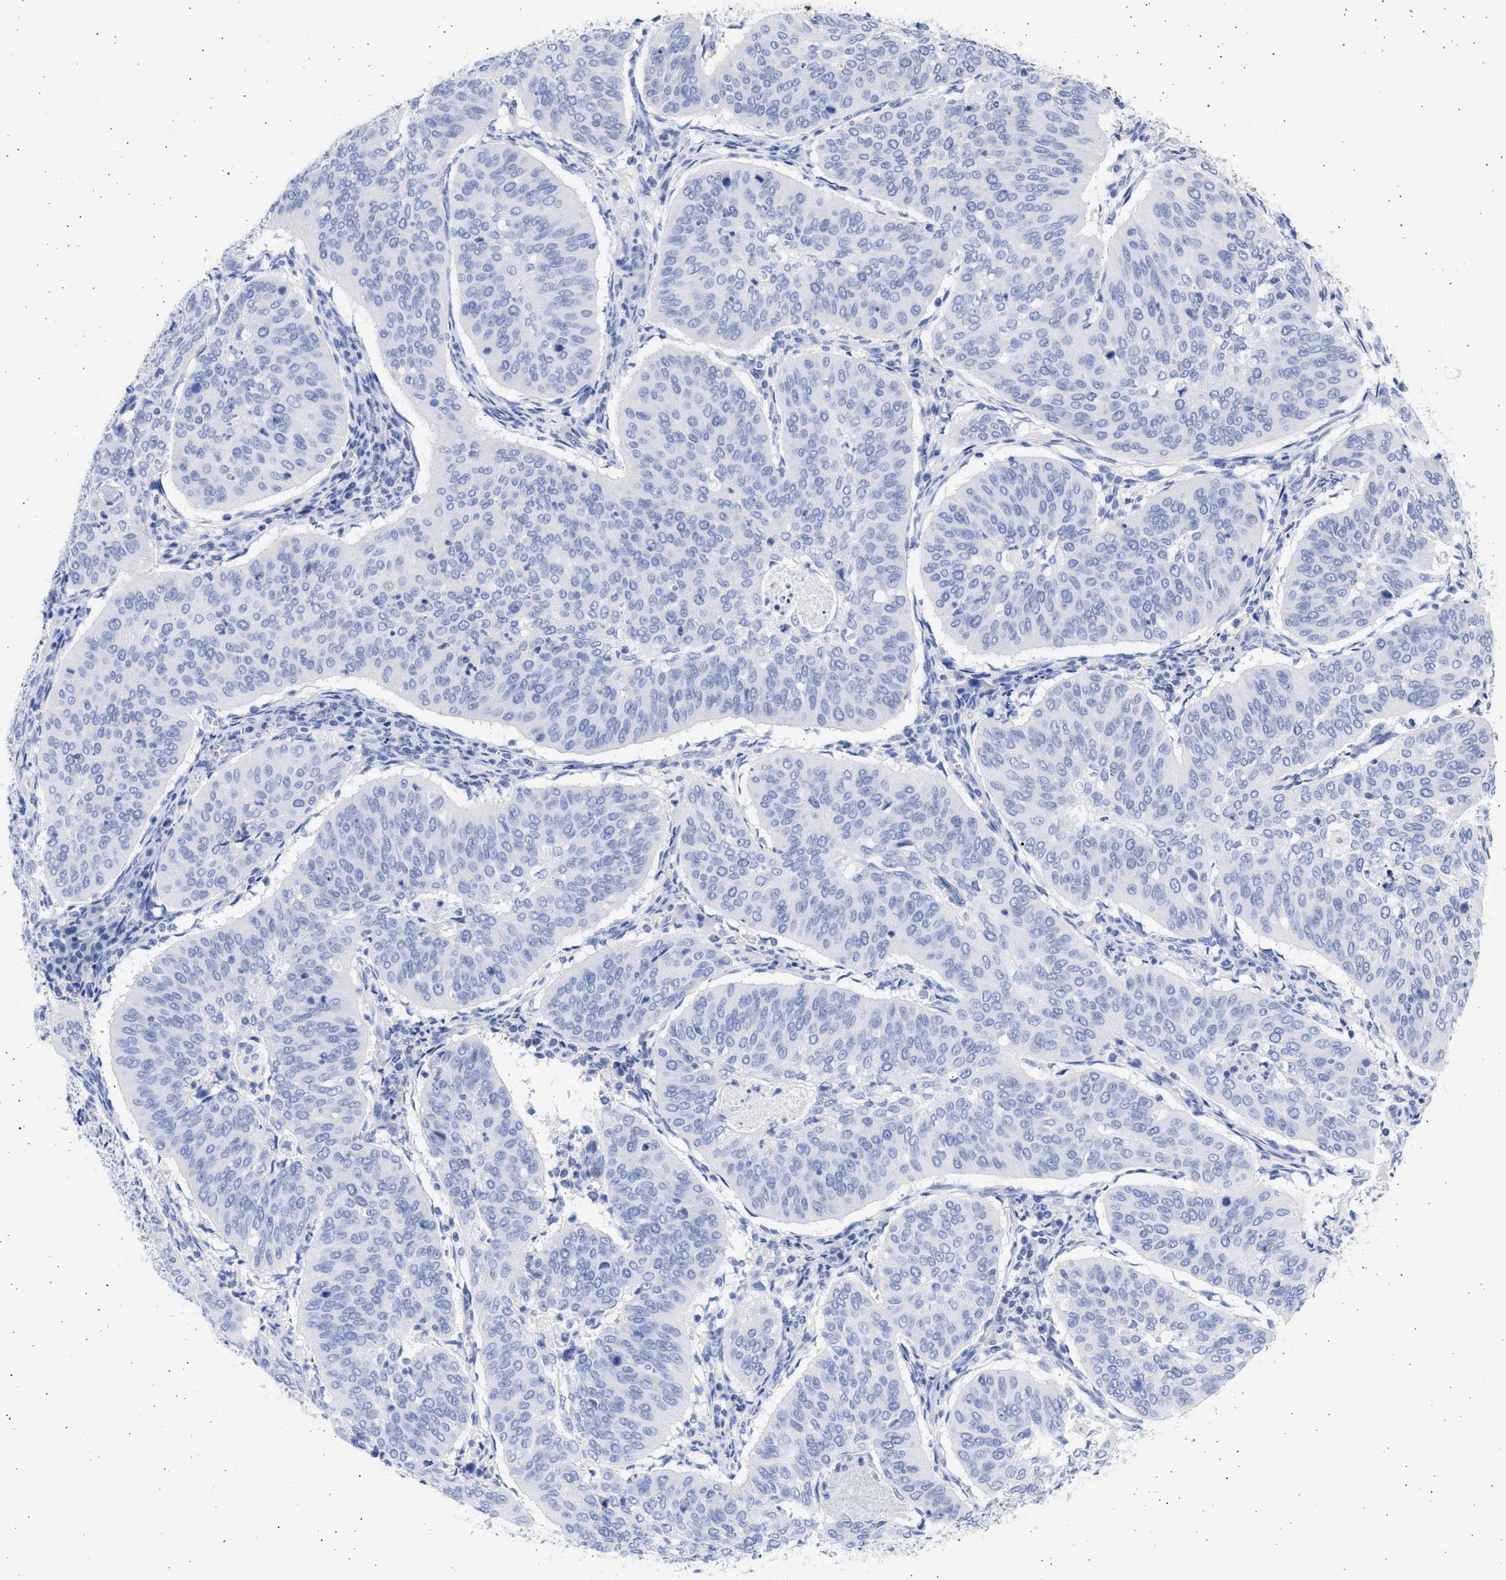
{"staining": {"intensity": "negative", "quantity": "none", "location": "none"}, "tissue": "cervical cancer", "cell_type": "Tumor cells", "image_type": "cancer", "snomed": [{"axis": "morphology", "description": "Normal tissue, NOS"}, {"axis": "morphology", "description": "Squamous cell carcinoma, NOS"}, {"axis": "topography", "description": "Cervix"}], "caption": "Immunohistochemistry image of neoplastic tissue: cervical squamous cell carcinoma stained with DAB shows no significant protein expression in tumor cells.", "gene": "ALDOC", "patient": {"sex": "female", "age": 39}}